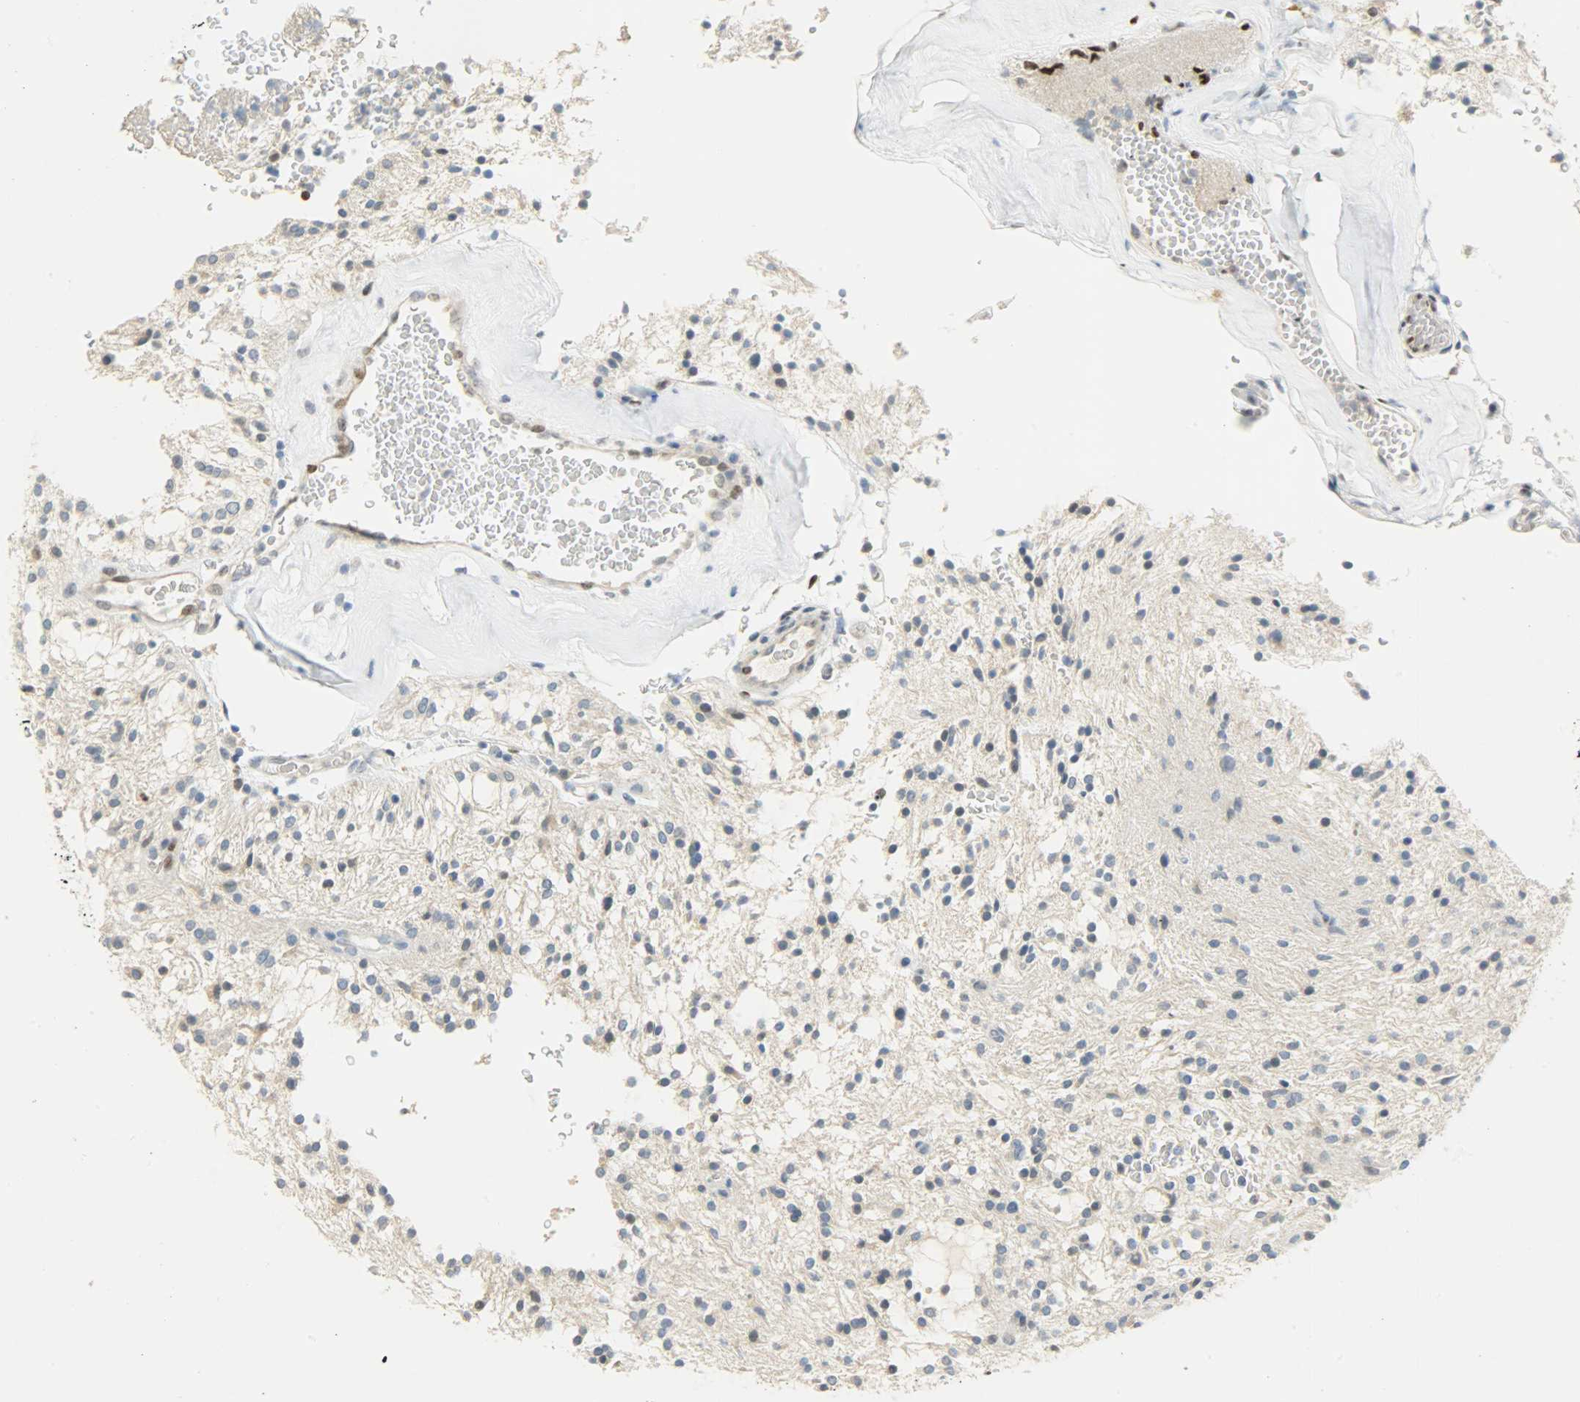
{"staining": {"intensity": "weak", "quantity": "<25%", "location": "nuclear"}, "tissue": "glioma", "cell_type": "Tumor cells", "image_type": "cancer", "snomed": [{"axis": "morphology", "description": "Glioma, malignant, NOS"}, {"axis": "topography", "description": "Cerebellum"}], "caption": "A high-resolution photomicrograph shows immunohistochemistry (IHC) staining of malignant glioma, which reveals no significant expression in tumor cells.", "gene": "JUNB", "patient": {"sex": "female", "age": 10}}